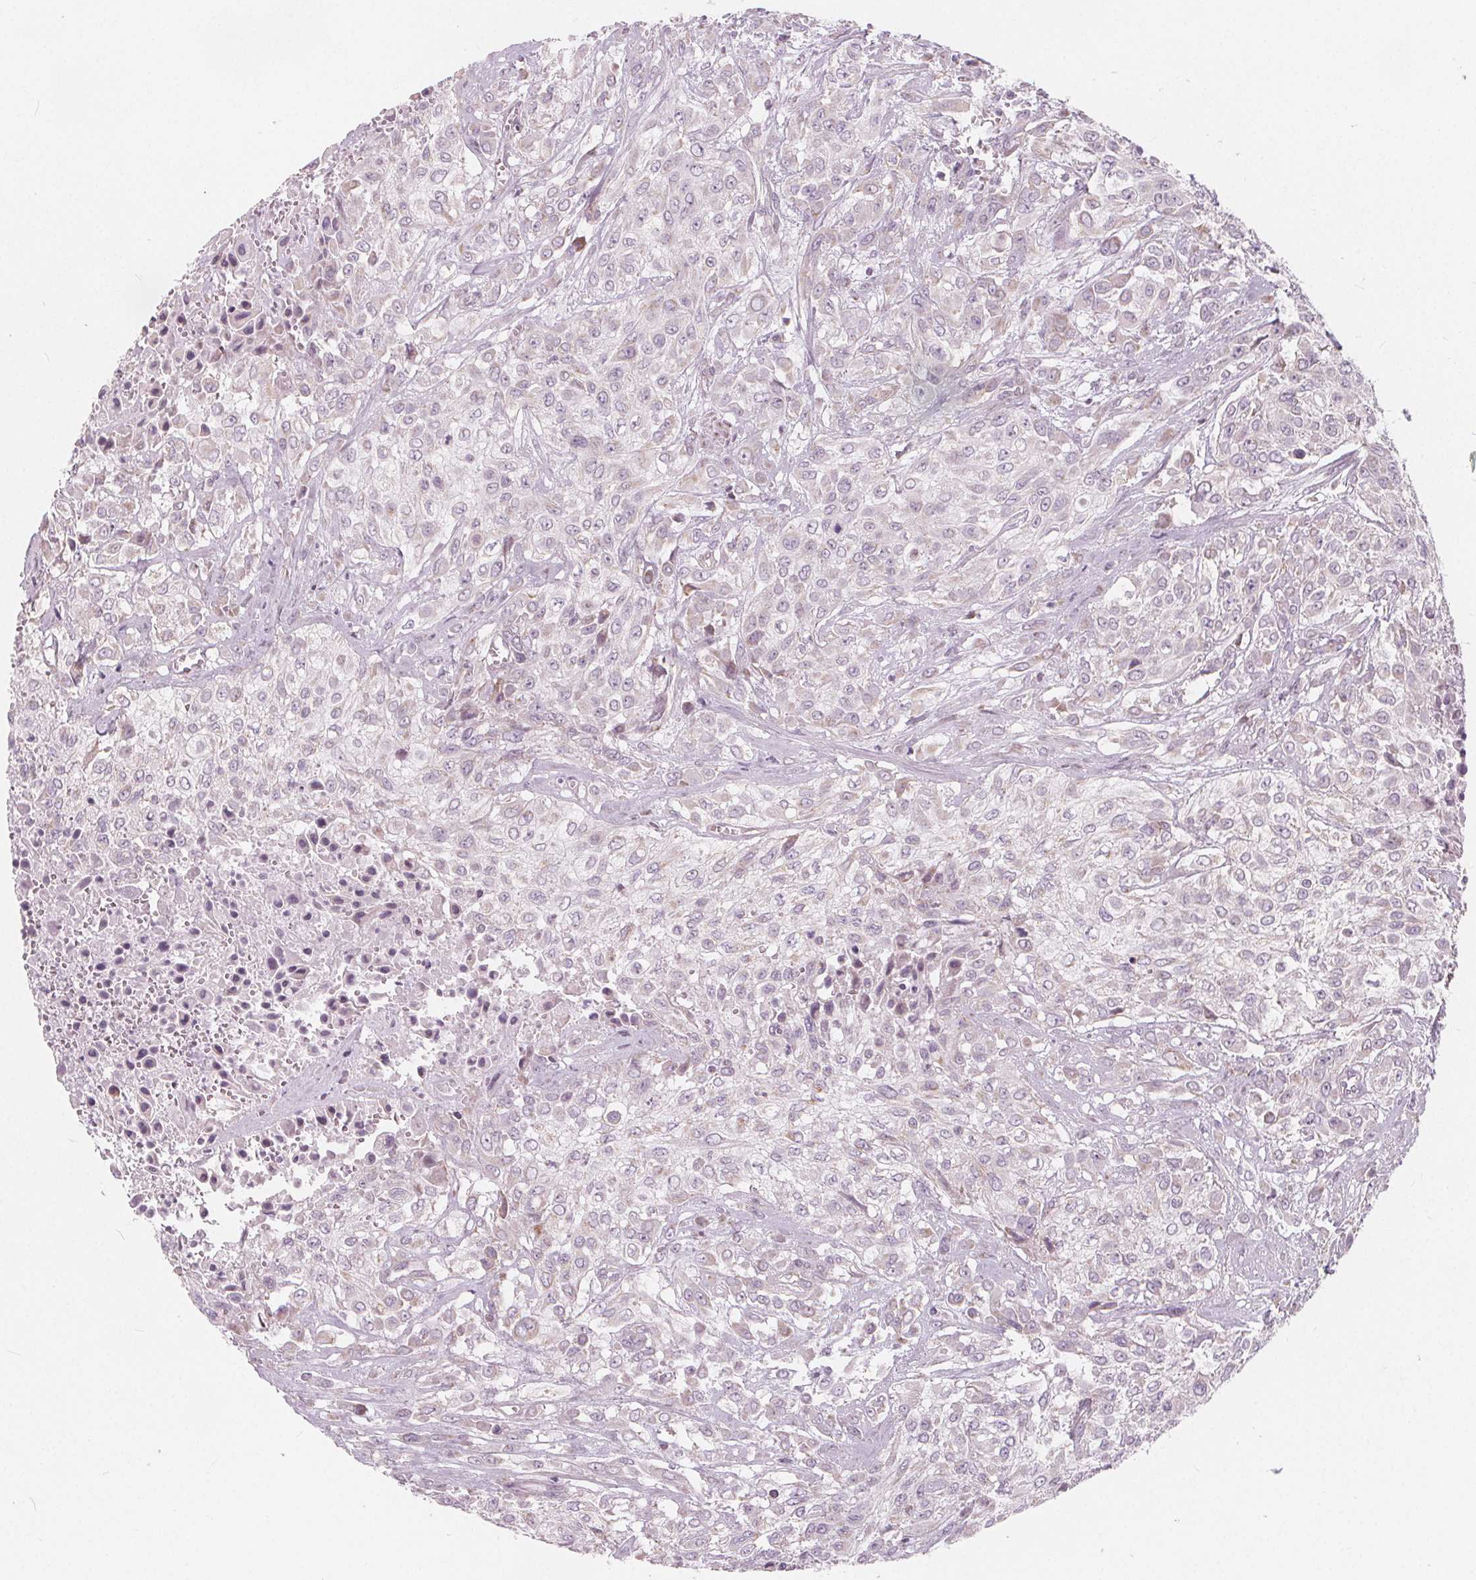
{"staining": {"intensity": "weak", "quantity": "<25%", "location": "cytoplasmic/membranous"}, "tissue": "urothelial cancer", "cell_type": "Tumor cells", "image_type": "cancer", "snomed": [{"axis": "morphology", "description": "Urothelial carcinoma, High grade"}, {"axis": "topography", "description": "Urinary bladder"}], "caption": "Micrograph shows no significant protein staining in tumor cells of urothelial carcinoma (high-grade).", "gene": "NUP210L", "patient": {"sex": "male", "age": 57}}